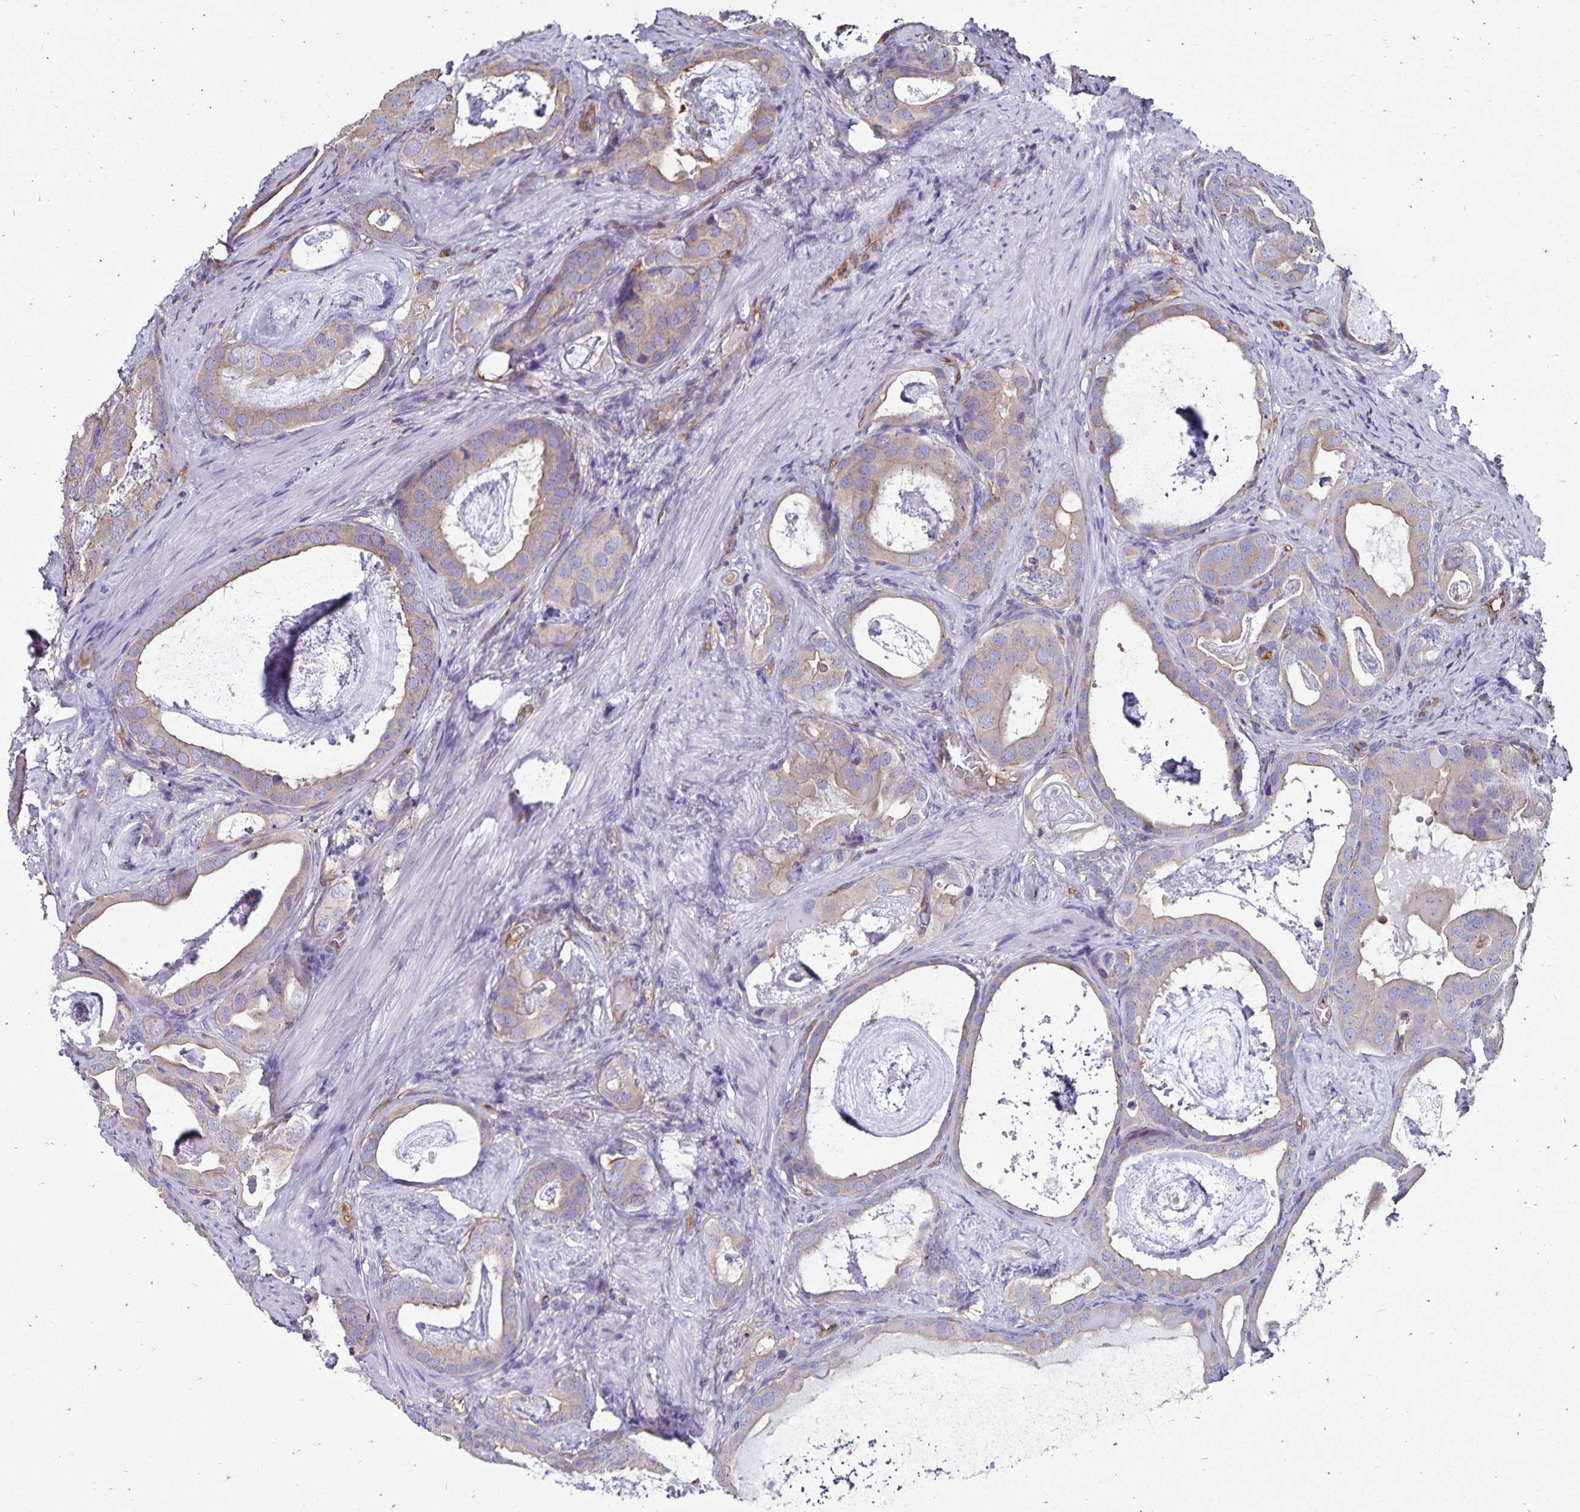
{"staining": {"intensity": "weak", "quantity": "25%-75%", "location": "cytoplasmic/membranous"}, "tissue": "prostate cancer", "cell_type": "Tumor cells", "image_type": "cancer", "snomed": [{"axis": "morphology", "description": "Adenocarcinoma, Low grade"}, {"axis": "topography", "description": "Prostate and seminal vesicle, NOS"}], "caption": "Protein staining demonstrates weak cytoplasmic/membranous staining in approximately 25%-75% of tumor cells in prostate low-grade adenocarcinoma.", "gene": "RPRML", "patient": {"sex": "male", "age": 71}}